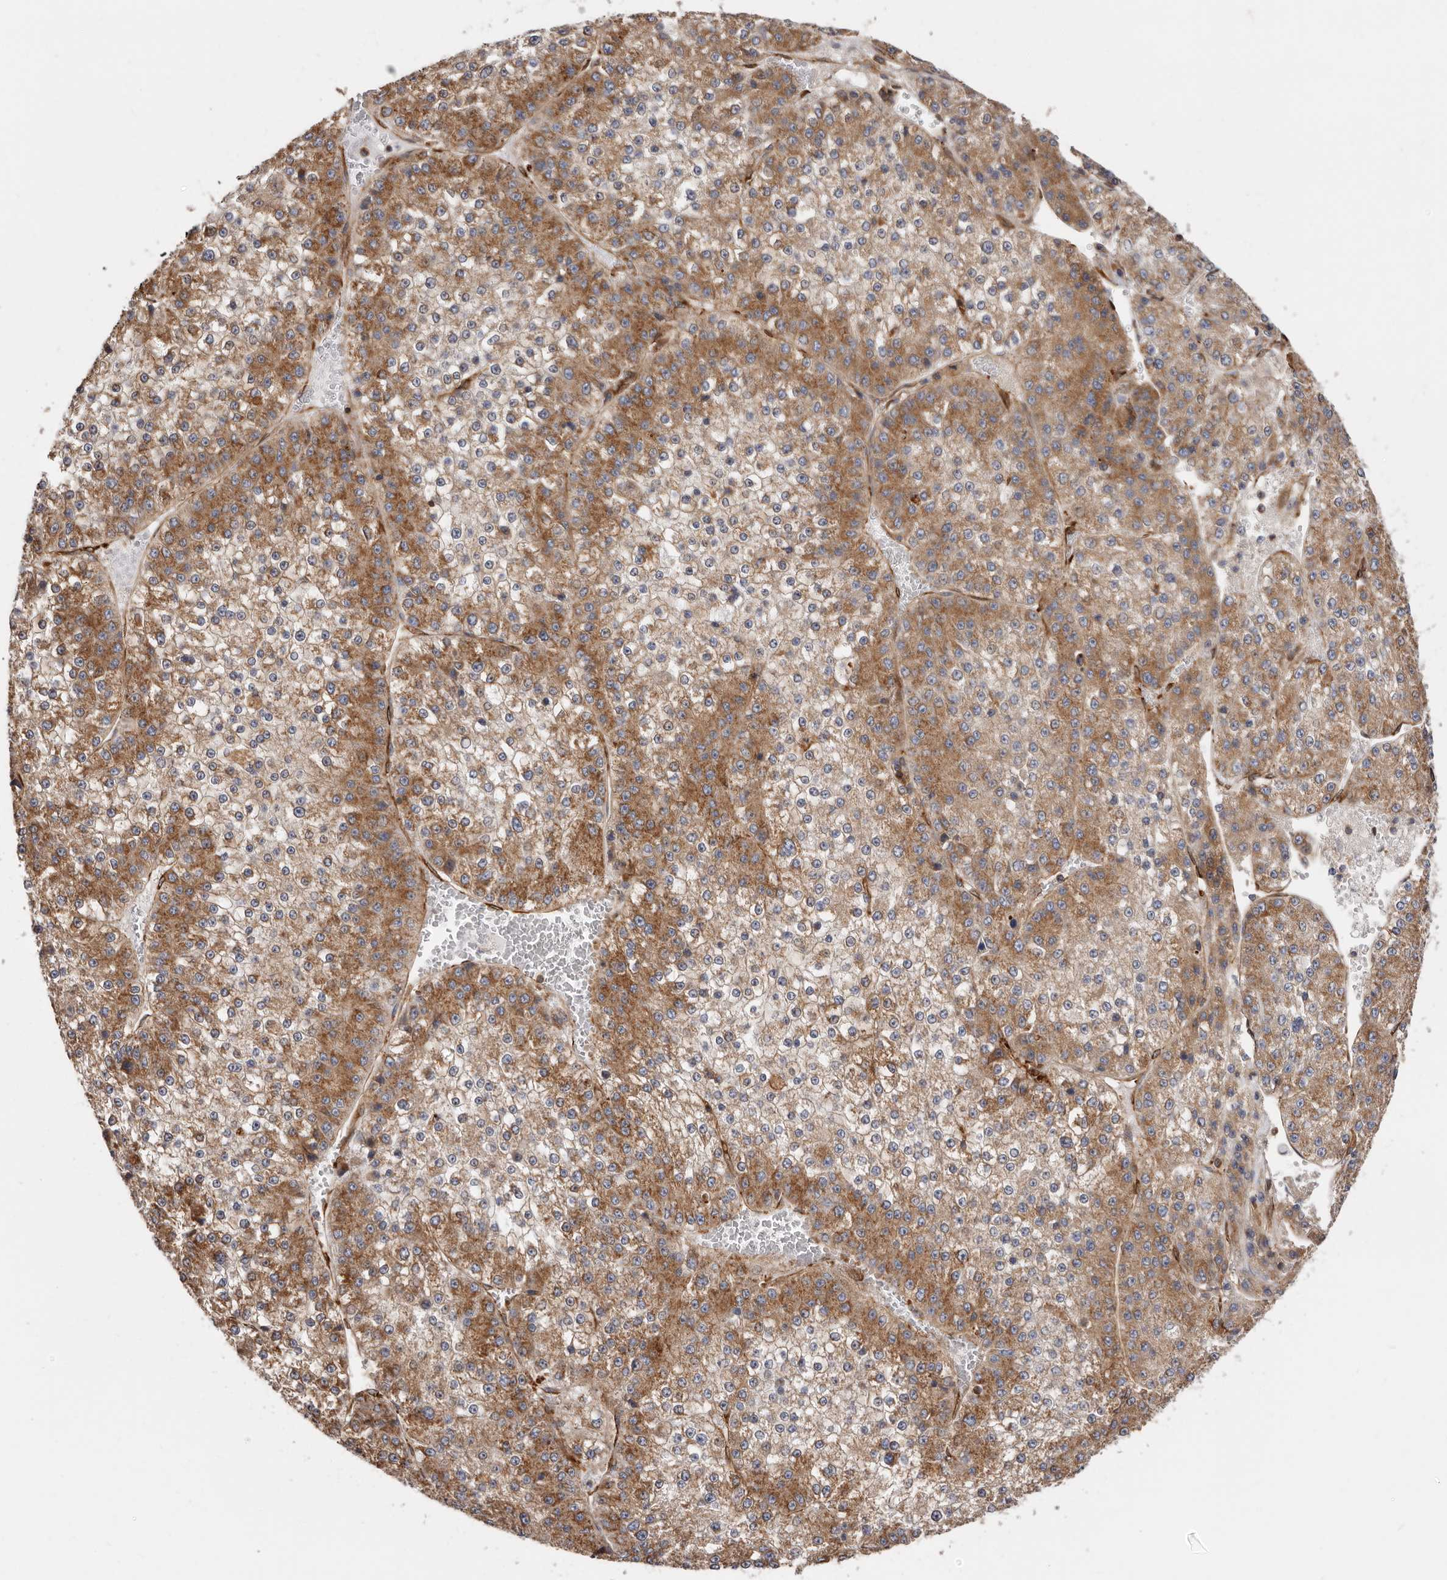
{"staining": {"intensity": "moderate", "quantity": "25%-75%", "location": "cytoplasmic/membranous"}, "tissue": "liver cancer", "cell_type": "Tumor cells", "image_type": "cancer", "snomed": [{"axis": "morphology", "description": "Carcinoma, Hepatocellular, NOS"}, {"axis": "topography", "description": "Liver"}], "caption": "A micrograph showing moderate cytoplasmic/membranous staining in approximately 25%-75% of tumor cells in liver hepatocellular carcinoma, as visualized by brown immunohistochemical staining.", "gene": "COQ8B", "patient": {"sex": "female", "age": 73}}